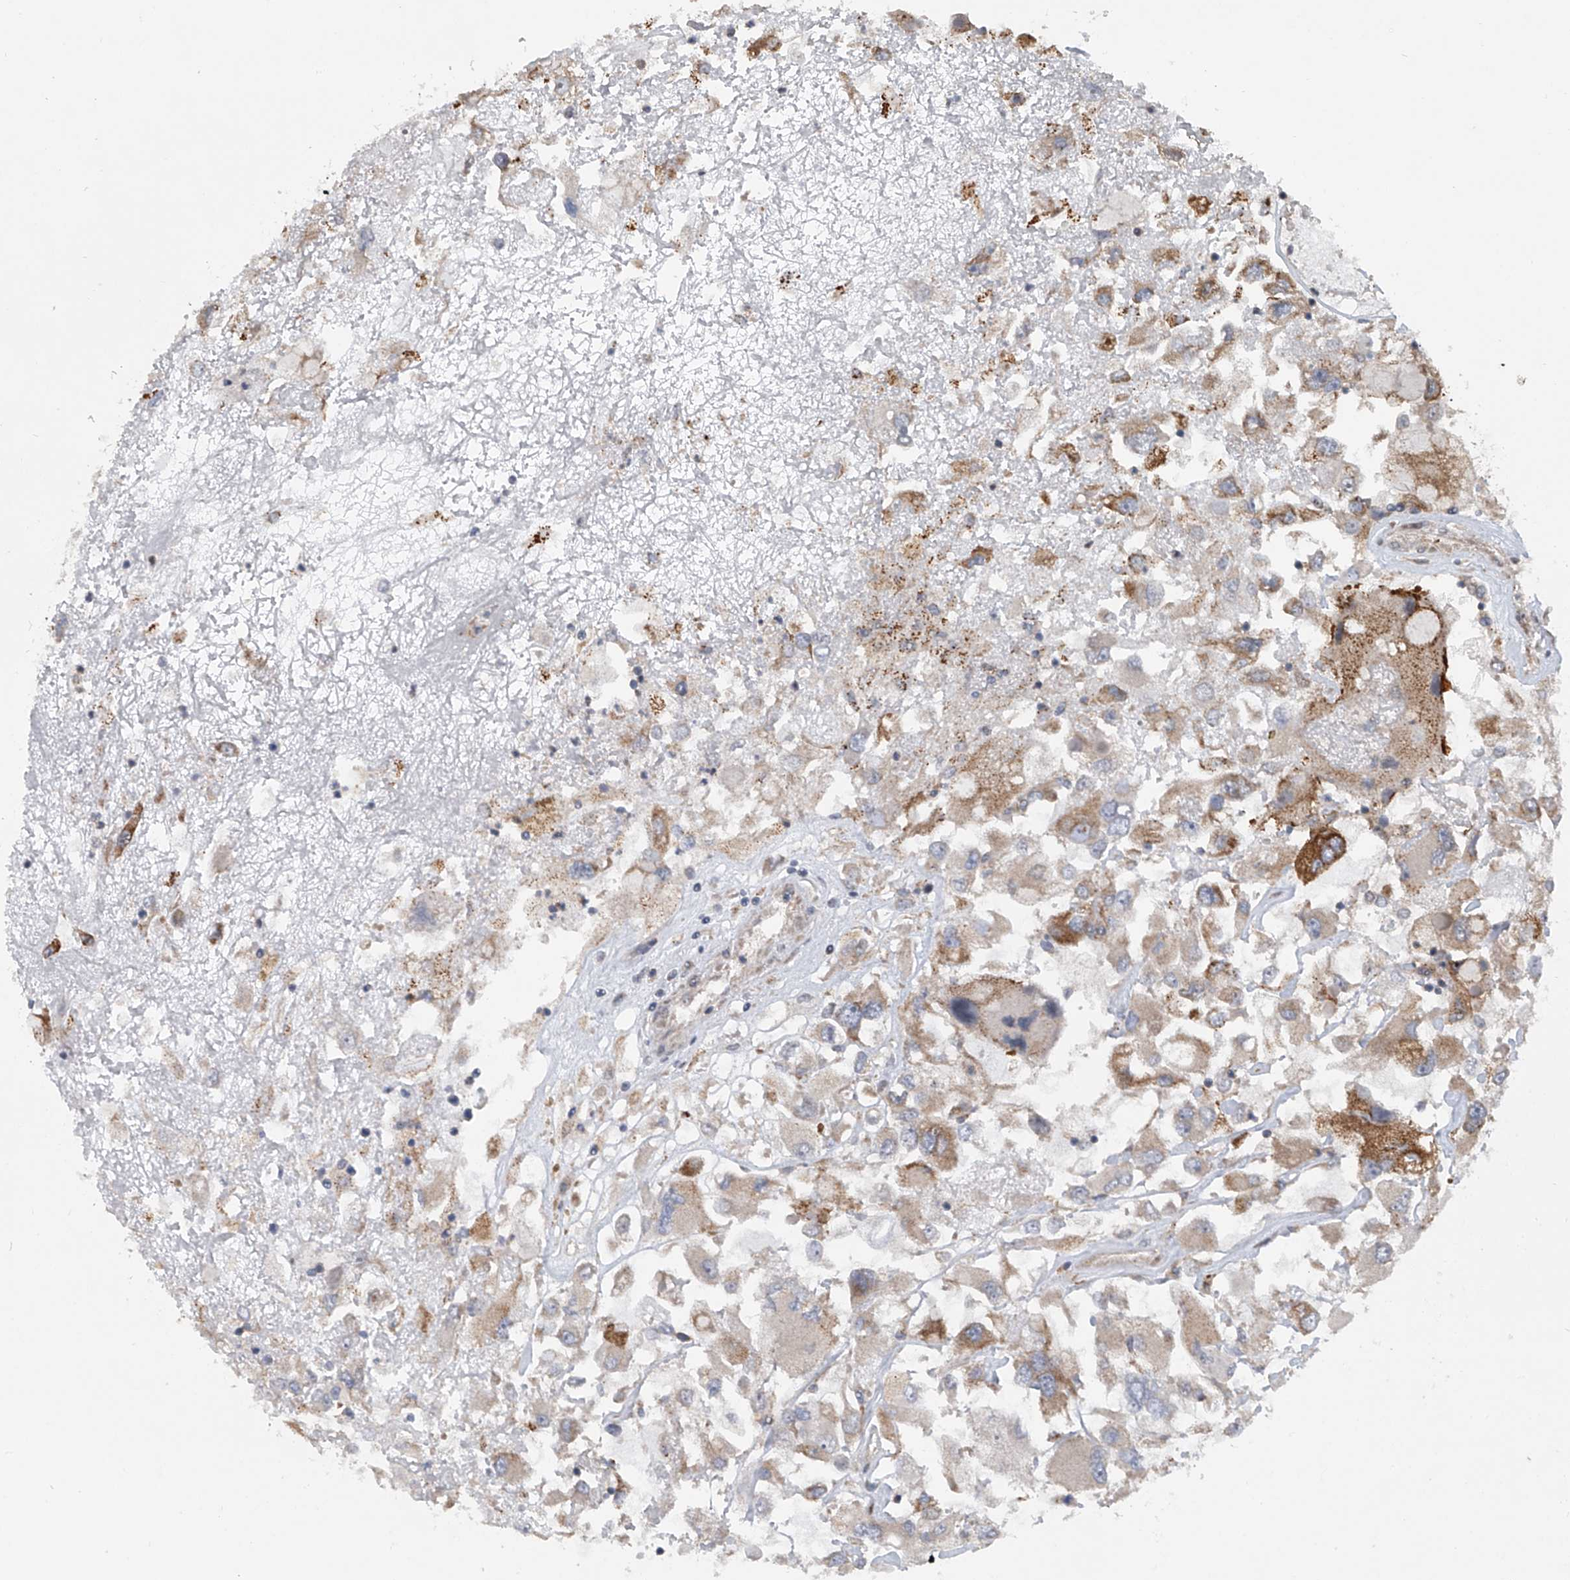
{"staining": {"intensity": "moderate", "quantity": "25%-75%", "location": "cytoplasmic/membranous"}, "tissue": "renal cancer", "cell_type": "Tumor cells", "image_type": "cancer", "snomed": [{"axis": "morphology", "description": "Adenocarcinoma, NOS"}, {"axis": "topography", "description": "Kidney"}], "caption": "Renal adenocarcinoma stained for a protein (brown) exhibits moderate cytoplasmic/membranous positive expression in about 25%-75% of tumor cells.", "gene": "GEMIN8", "patient": {"sex": "female", "age": 52}}